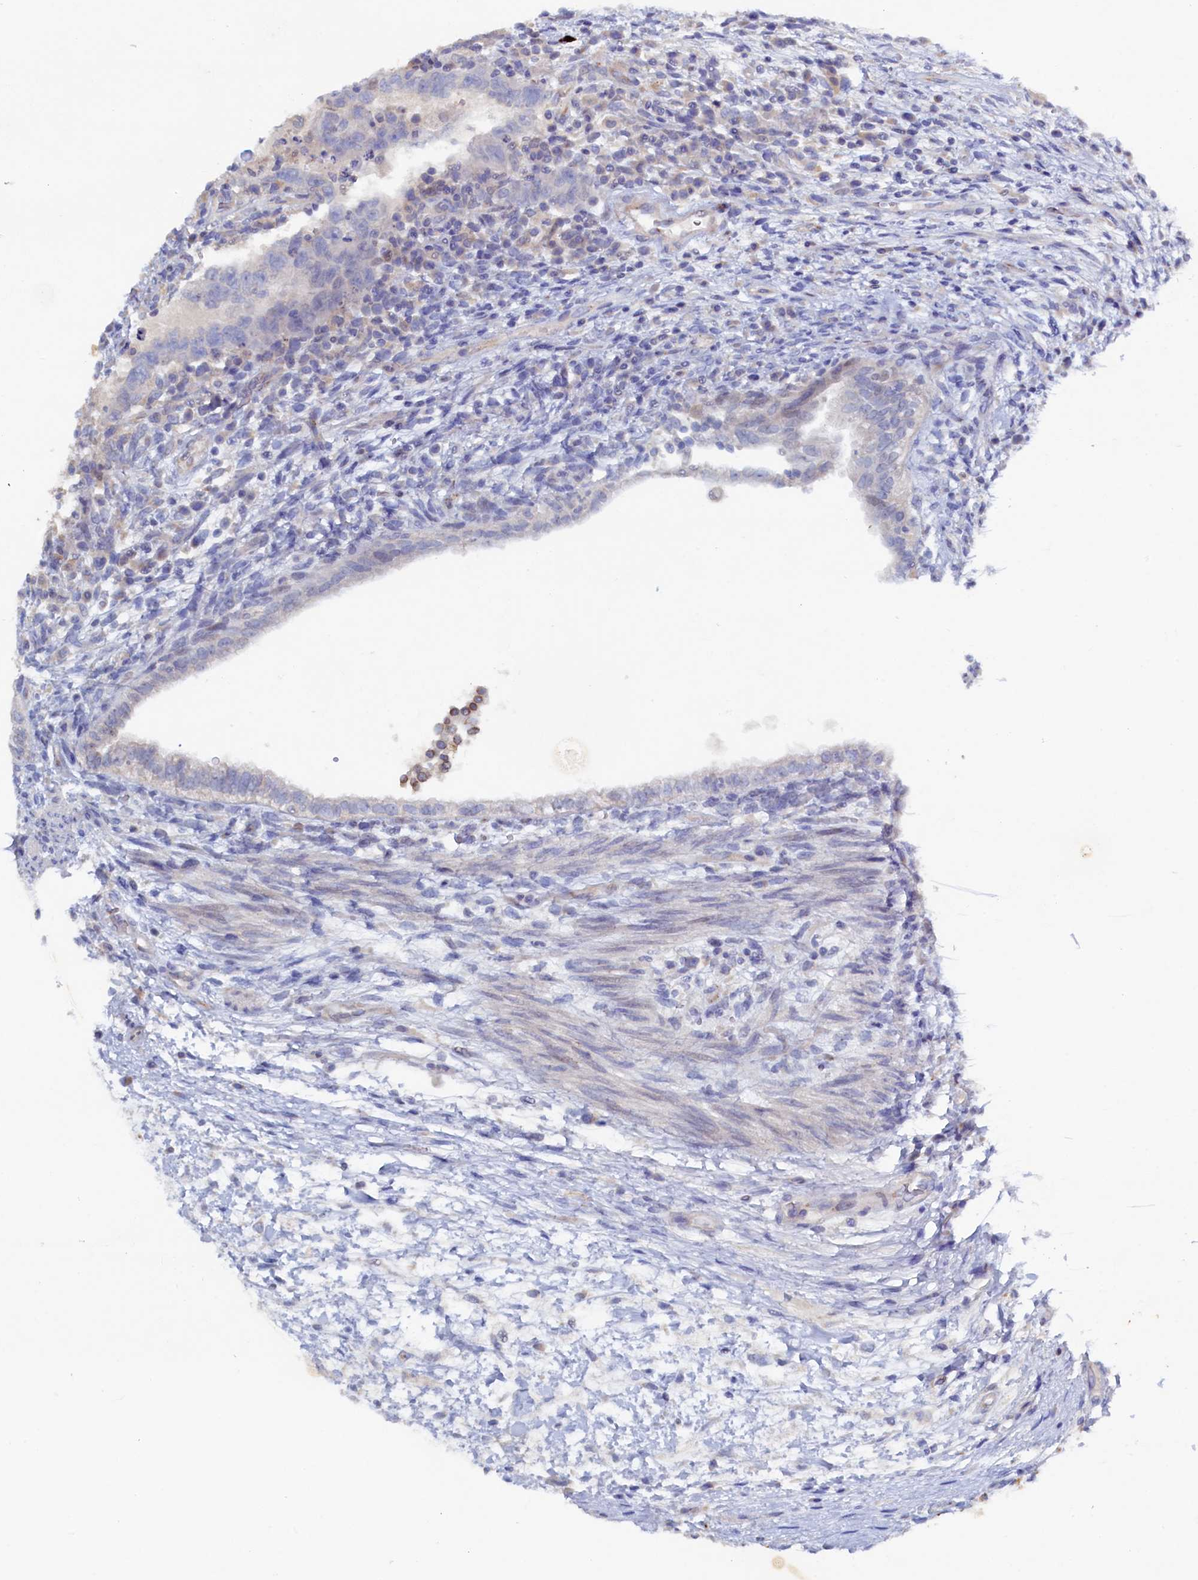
{"staining": {"intensity": "negative", "quantity": "none", "location": "none"}, "tissue": "testis cancer", "cell_type": "Tumor cells", "image_type": "cancer", "snomed": [{"axis": "morphology", "description": "Carcinoma, Embryonal, NOS"}, {"axis": "topography", "description": "Testis"}], "caption": "High magnification brightfield microscopy of testis cancer (embryonal carcinoma) stained with DAB (brown) and counterstained with hematoxylin (blue): tumor cells show no significant positivity.", "gene": "CBLIF", "patient": {"sex": "male", "age": 26}}